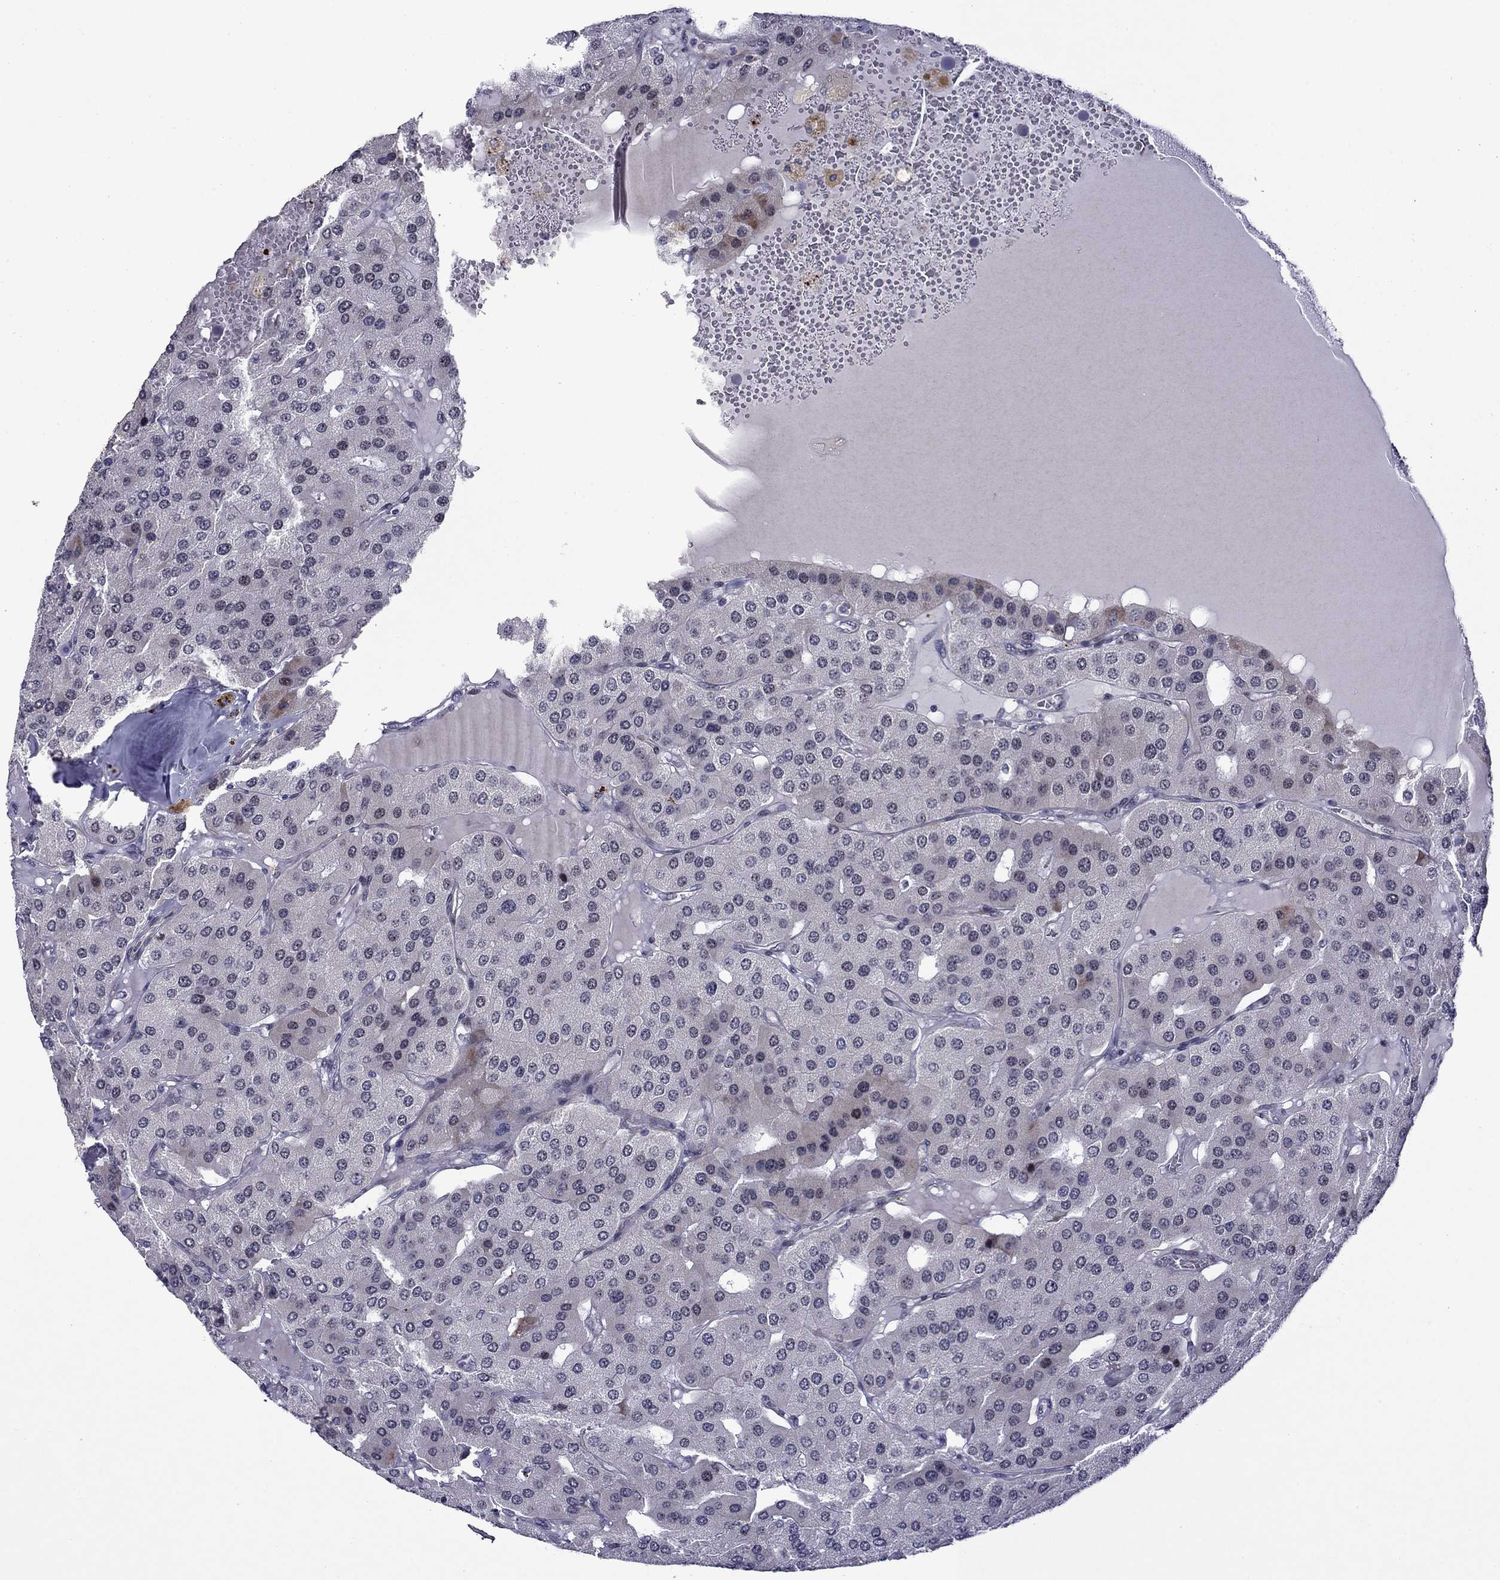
{"staining": {"intensity": "negative", "quantity": "none", "location": "none"}, "tissue": "parathyroid gland", "cell_type": "Glandular cells", "image_type": "normal", "snomed": [{"axis": "morphology", "description": "Normal tissue, NOS"}, {"axis": "morphology", "description": "Adenoma, NOS"}, {"axis": "topography", "description": "Parathyroid gland"}], "caption": "A micrograph of parathyroid gland stained for a protein demonstrates no brown staining in glandular cells. (Stains: DAB immunohistochemistry with hematoxylin counter stain, Microscopy: brightfield microscopy at high magnification).", "gene": "SURF2", "patient": {"sex": "female", "age": 86}}